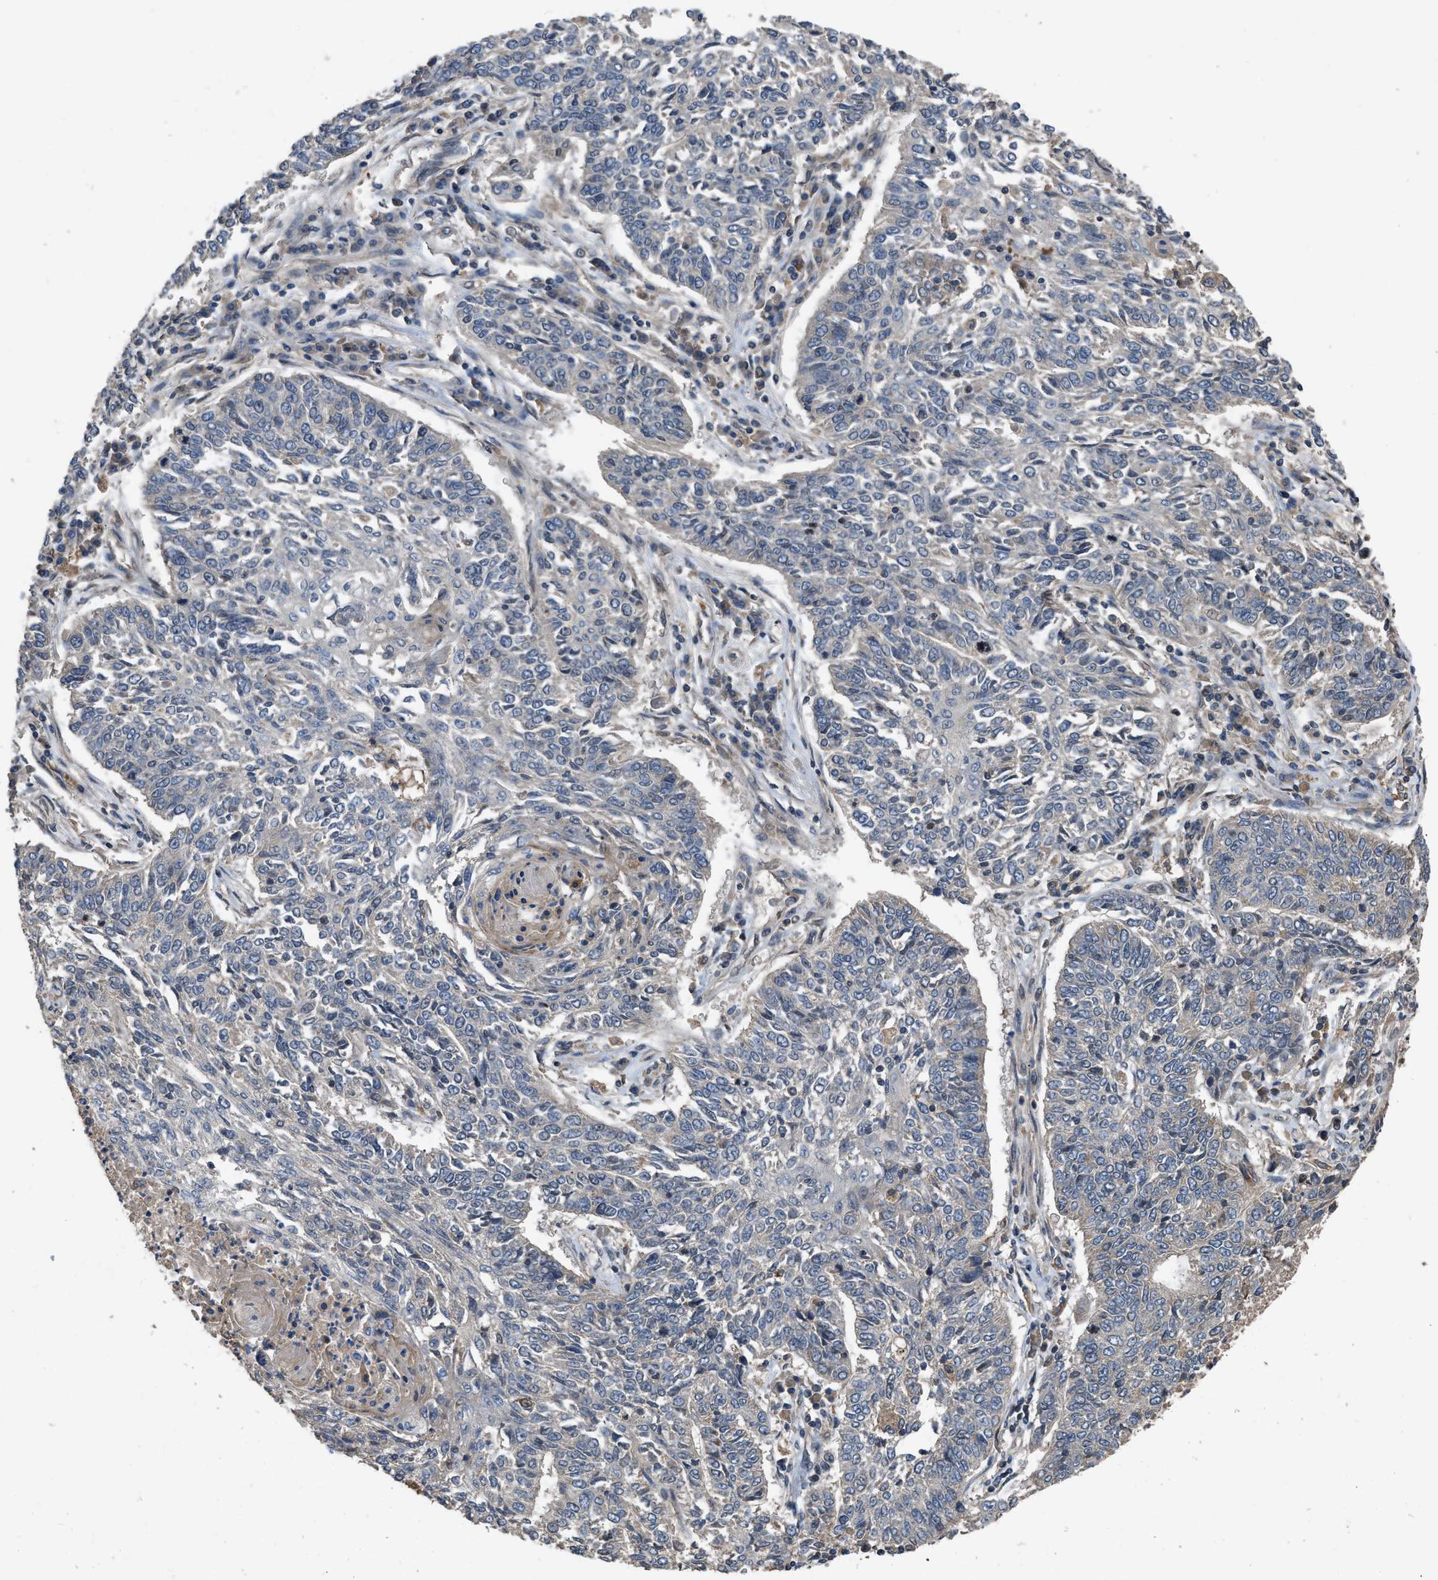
{"staining": {"intensity": "negative", "quantity": "none", "location": "none"}, "tissue": "lung cancer", "cell_type": "Tumor cells", "image_type": "cancer", "snomed": [{"axis": "morphology", "description": "Normal tissue, NOS"}, {"axis": "morphology", "description": "Squamous cell carcinoma, NOS"}, {"axis": "topography", "description": "Cartilage tissue"}, {"axis": "topography", "description": "Bronchus"}, {"axis": "topography", "description": "Lung"}], "caption": "Human lung cancer (squamous cell carcinoma) stained for a protein using immunohistochemistry (IHC) reveals no positivity in tumor cells.", "gene": "UTRN", "patient": {"sex": "female", "age": 49}}